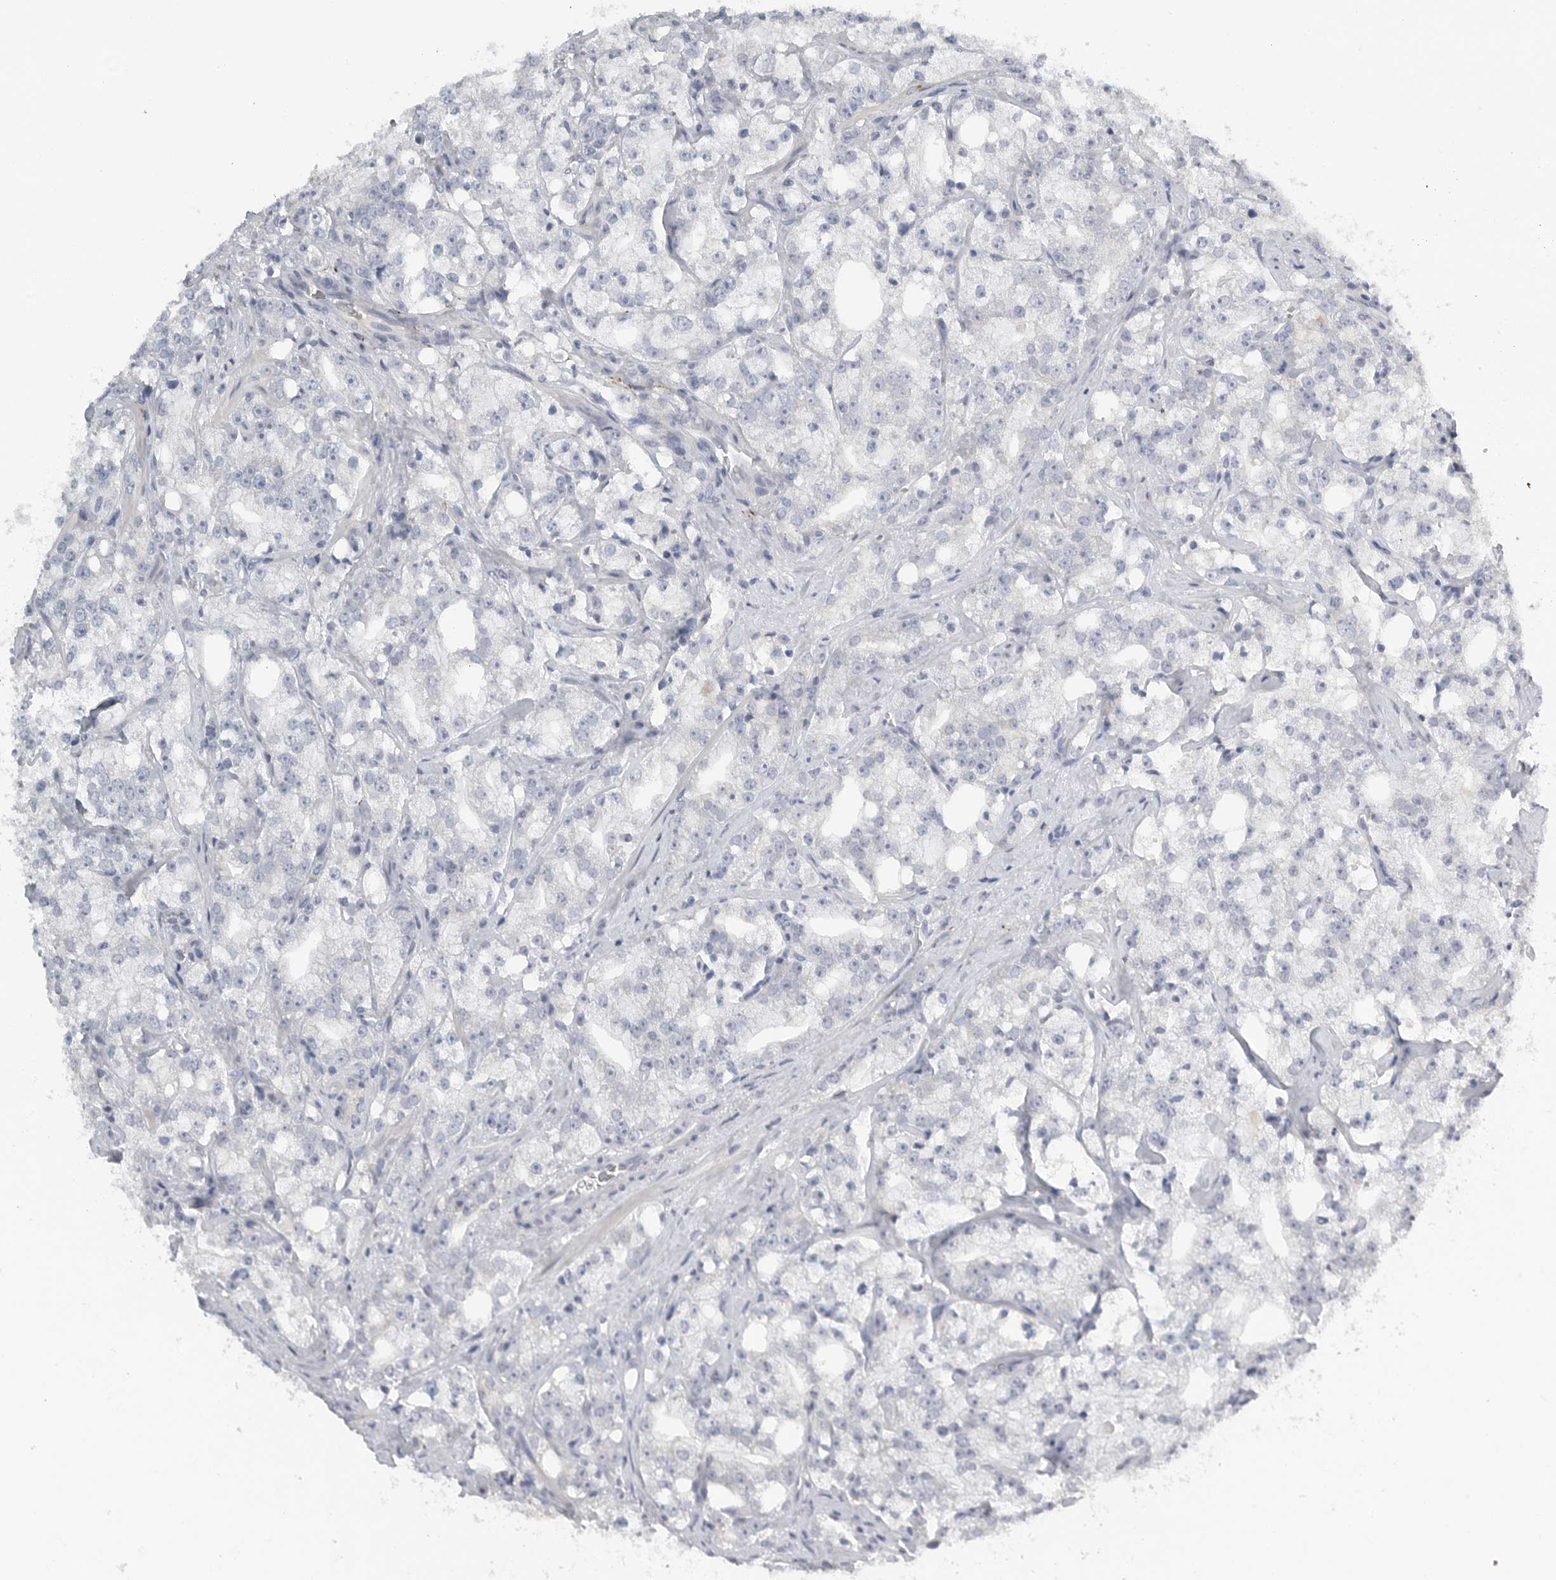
{"staining": {"intensity": "negative", "quantity": "none", "location": "none"}, "tissue": "prostate cancer", "cell_type": "Tumor cells", "image_type": "cancer", "snomed": [{"axis": "morphology", "description": "Adenocarcinoma, High grade"}, {"axis": "topography", "description": "Prostate"}], "caption": "The IHC image has no significant positivity in tumor cells of prostate cancer (adenocarcinoma (high-grade)) tissue. (DAB immunohistochemistry visualized using brightfield microscopy, high magnification).", "gene": "PAM", "patient": {"sex": "male", "age": 64}}